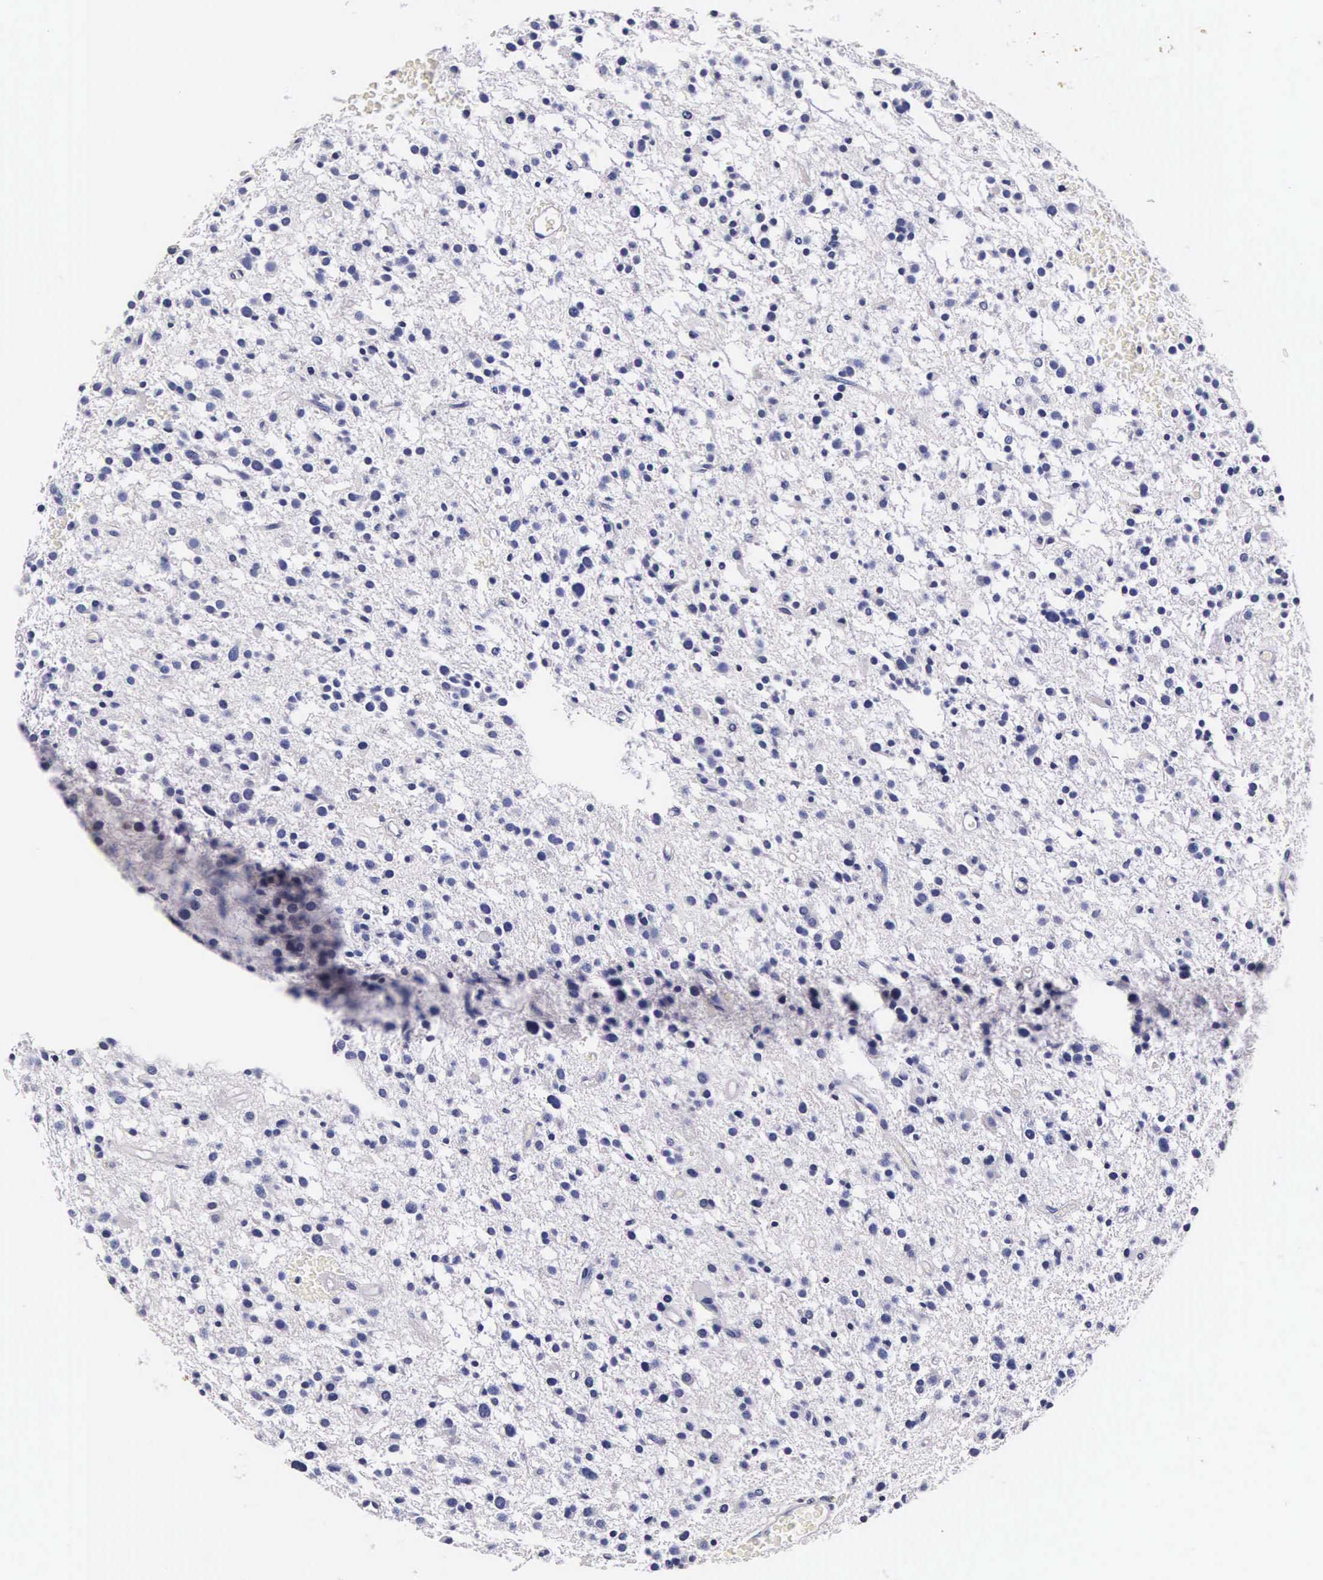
{"staining": {"intensity": "negative", "quantity": "none", "location": "none"}, "tissue": "glioma", "cell_type": "Tumor cells", "image_type": "cancer", "snomed": [{"axis": "morphology", "description": "Glioma, malignant, Low grade"}, {"axis": "topography", "description": "Brain"}], "caption": "Tumor cells show no significant protein staining in low-grade glioma (malignant). Brightfield microscopy of IHC stained with DAB (brown) and hematoxylin (blue), captured at high magnification.", "gene": "CTSB", "patient": {"sex": "female", "age": 36}}